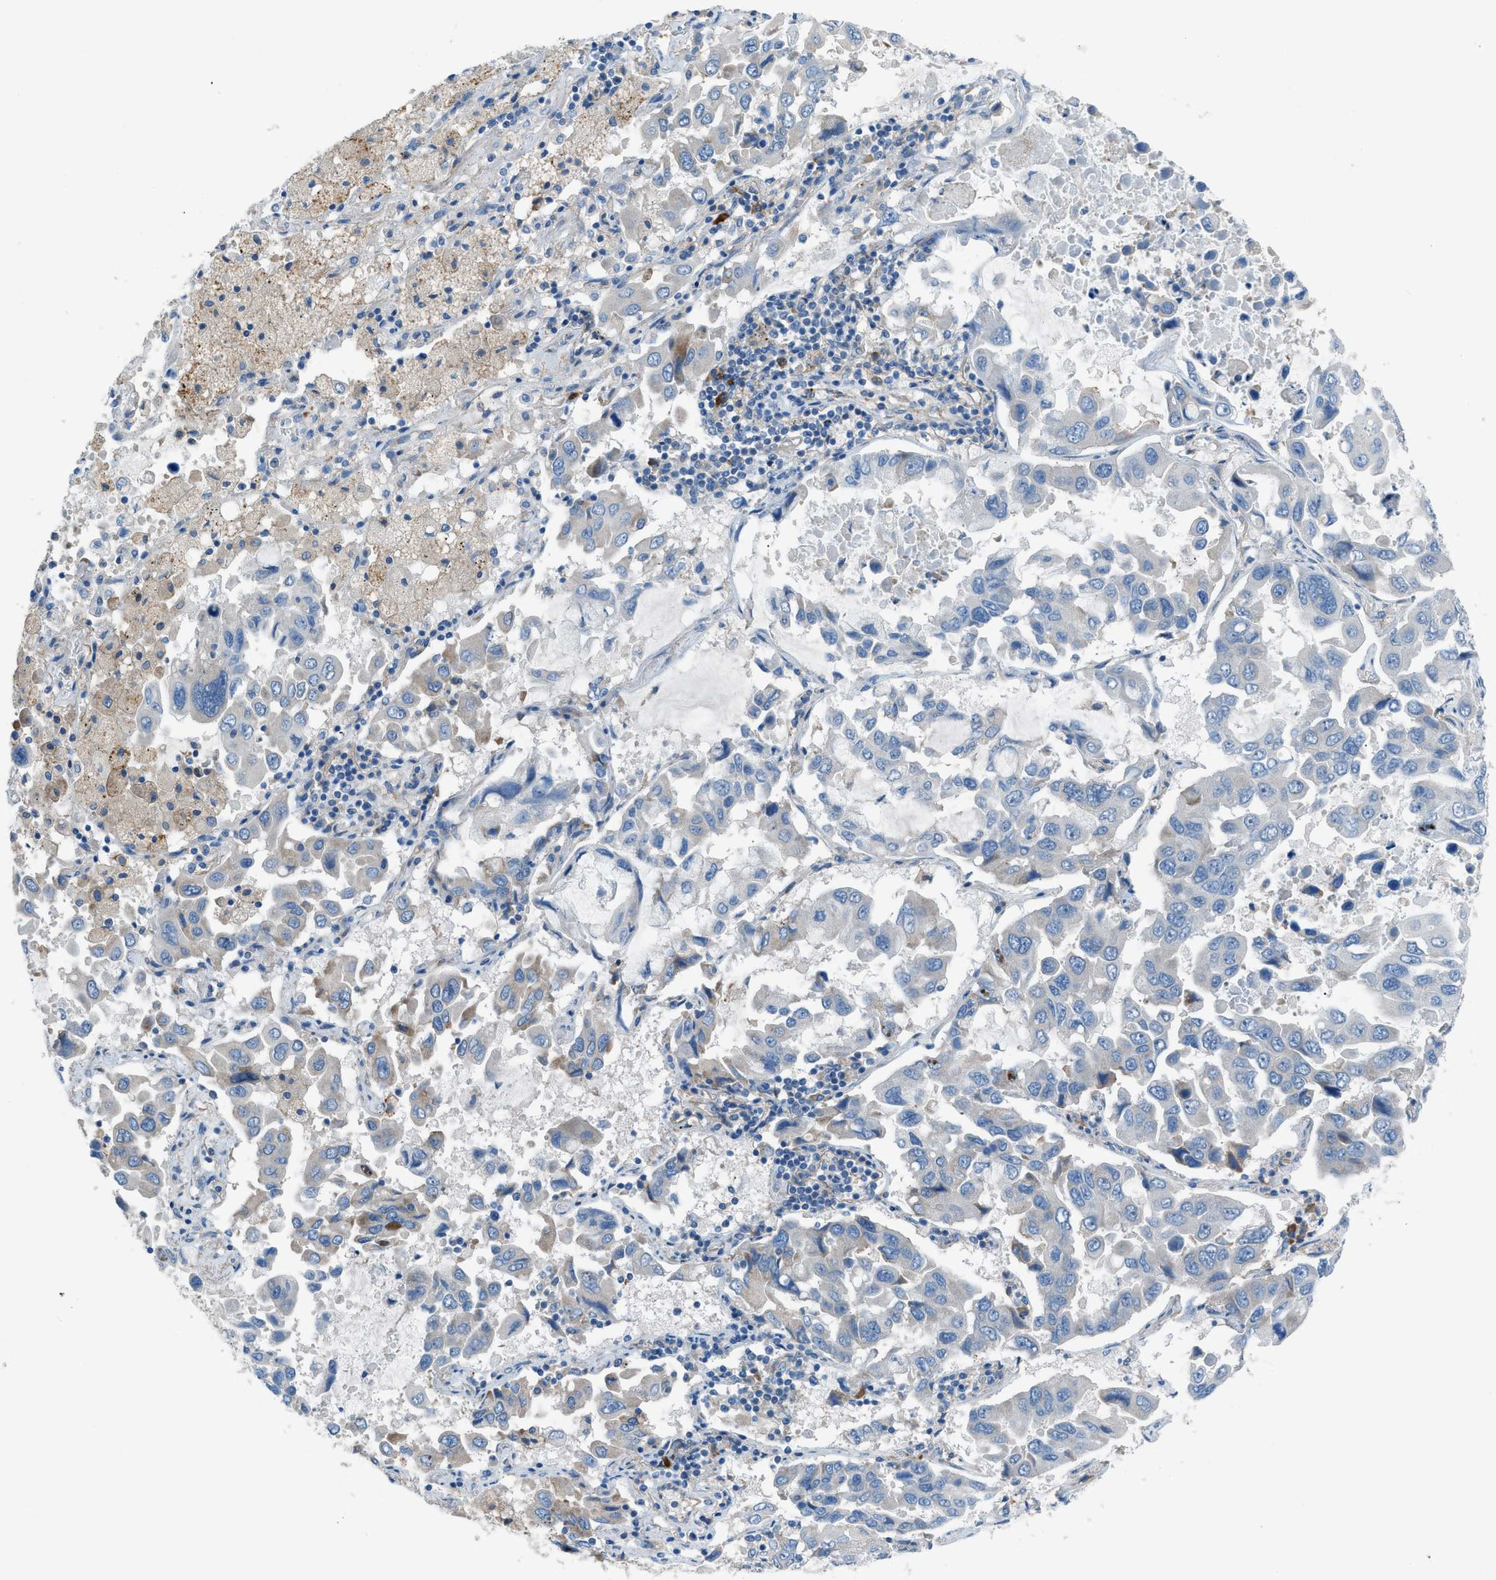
{"staining": {"intensity": "weak", "quantity": "<25%", "location": "cytoplasmic/membranous"}, "tissue": "lung cancer", "cell_type": "Tumor cells", "image_type": "cancer", "snomed": [{"axis": "morphology", "description": "Adenocarcinoma, NOS"}, {"axis": "topography", "description": "Lung"}], "caption": "A micrograph of lung cancer (adenocarcinoma) stained for a protein displays no brown staining in tumor cells.", "gene": "HEG1", "patient": {"sex": "male", "age": 64}}